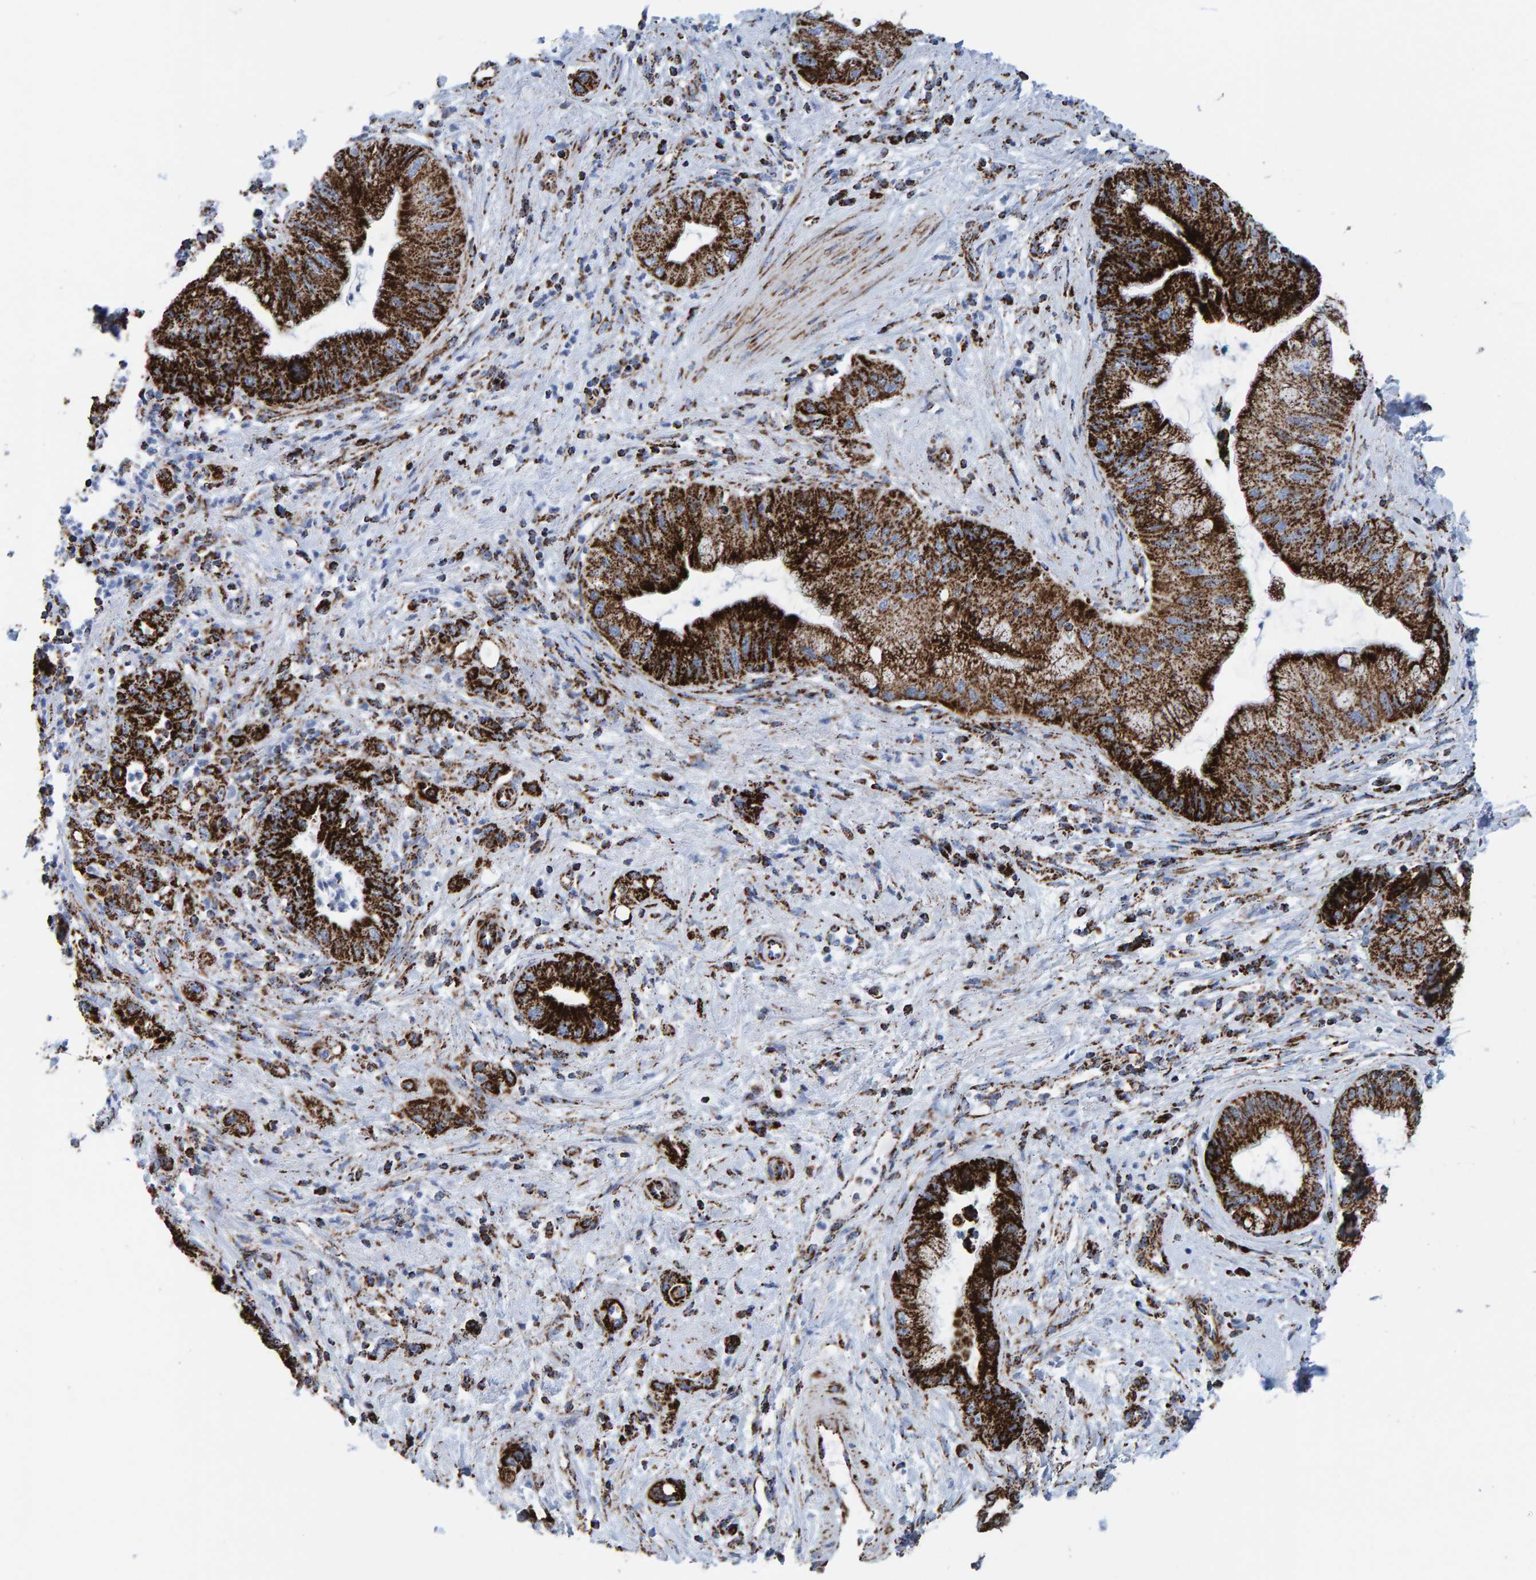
{"staining": {"intensity": "strong", "quantity": ">75%", "location": "cytoplasmic/membranous"}, "tissue": "pancreatic cancer", "cell_type": "Tumor cells", "image_type": "cancer", "snomed": [{"axis": "morphology", "description": "Adenocarcinoma, NOS"}, {"axis": "topography", "description": "Pancreas"}], "caption": "Immunohistochemical staining of human pancreatic cancer reveals strong cytoplasmic/membranous protein expression in approximately >75% of tumor cells. The staining was performed using DAB to visualize the protein expression in brown, while the nuclei were stained in blue with hematoxylin (Magnification: 20x).", "gene": "ENSG00000262660", "patient": {"sex": "female", "age": 73}}